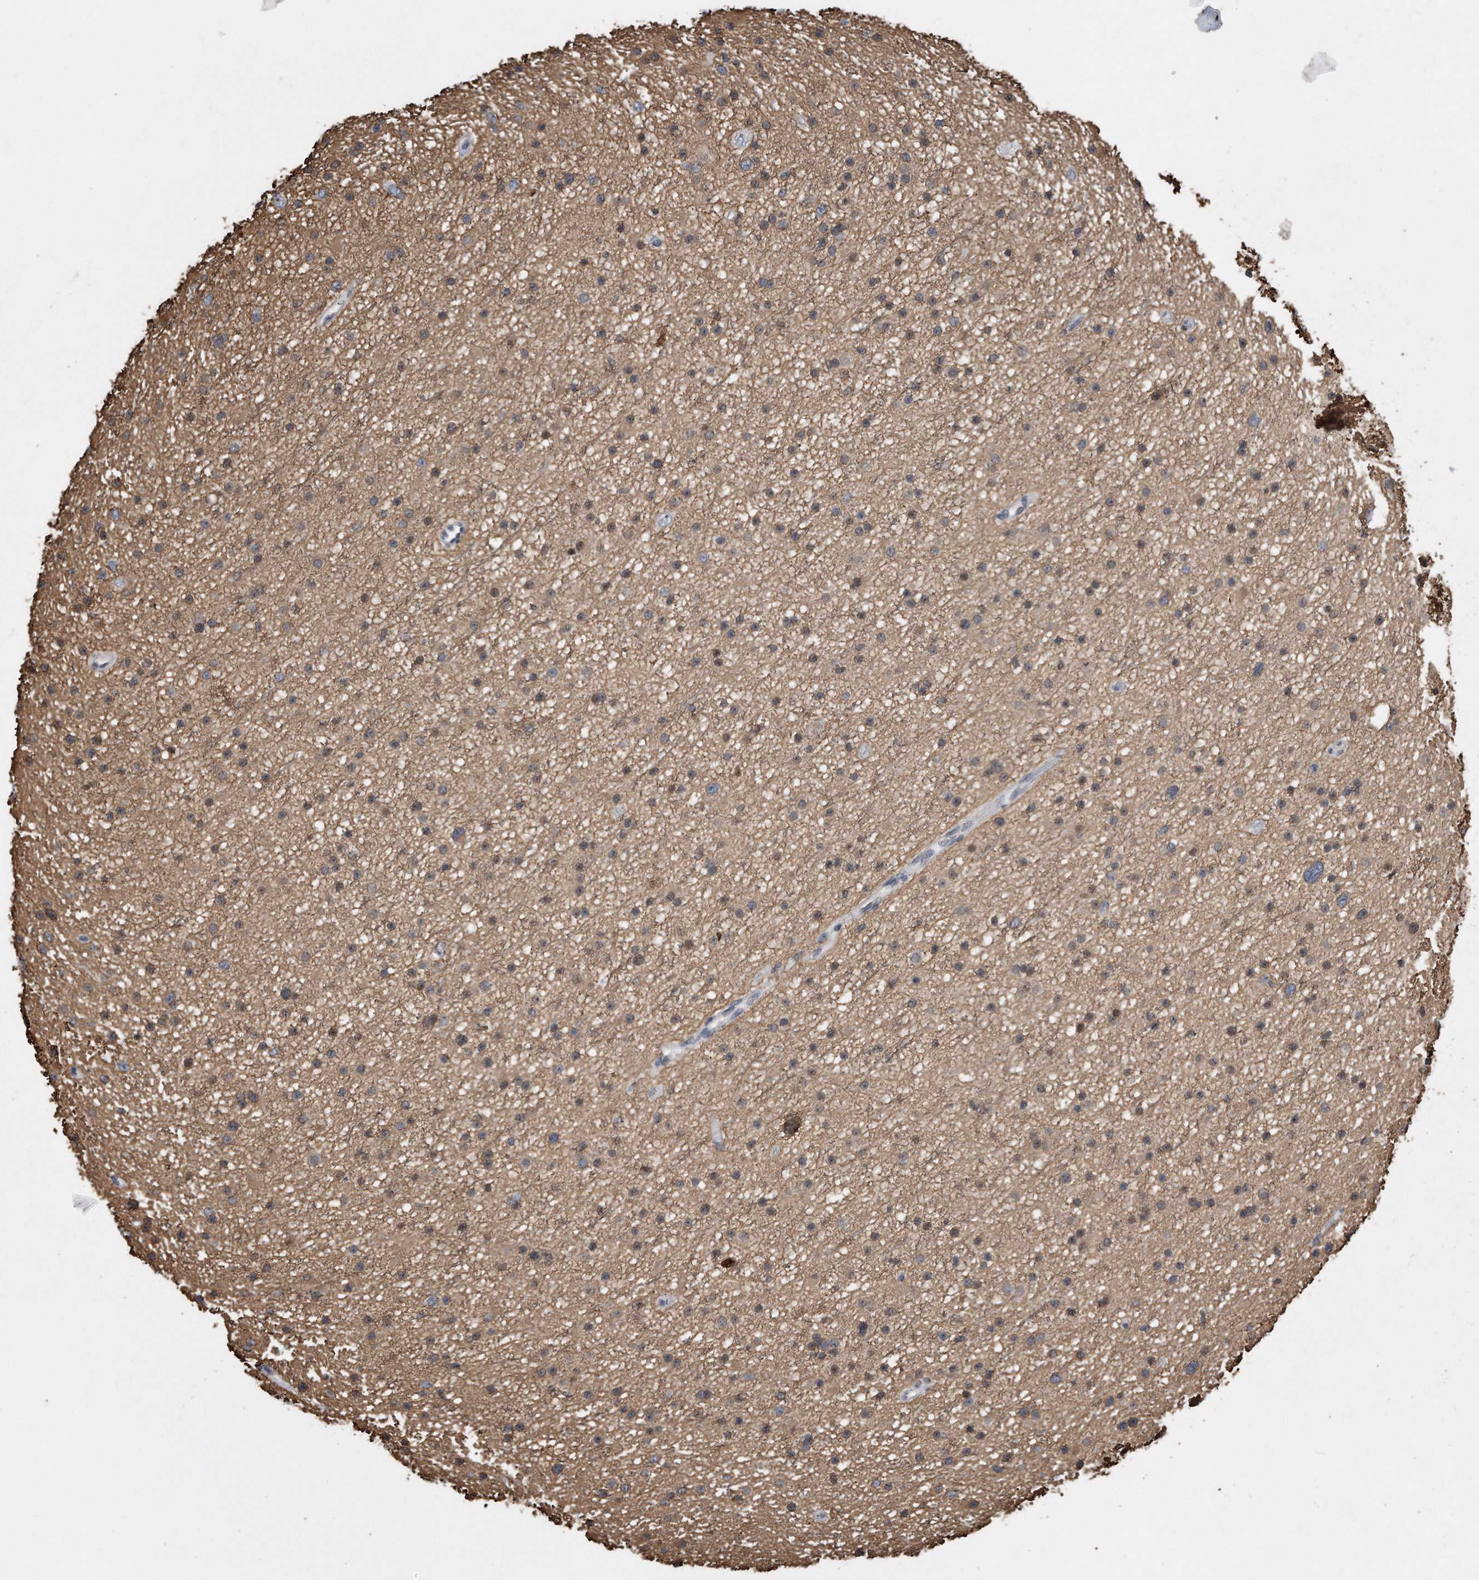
{"staining": {"intensity": "negative", "quantity": "none", "location": "none"}, "tissue": "glioma", "cell_type": "Tumor cells", "image_type": "cancer", "snomed": [{"axis": "morphology", "description": "Glioma, malignant, Low grade"}, {"axis": "topography", "description": "Cerebral cortex"}], "caption": "There is no significant expression in tumor cells of glioma.", "gene": "PCNA", "patient": {"sex": "female", "age": 39}}